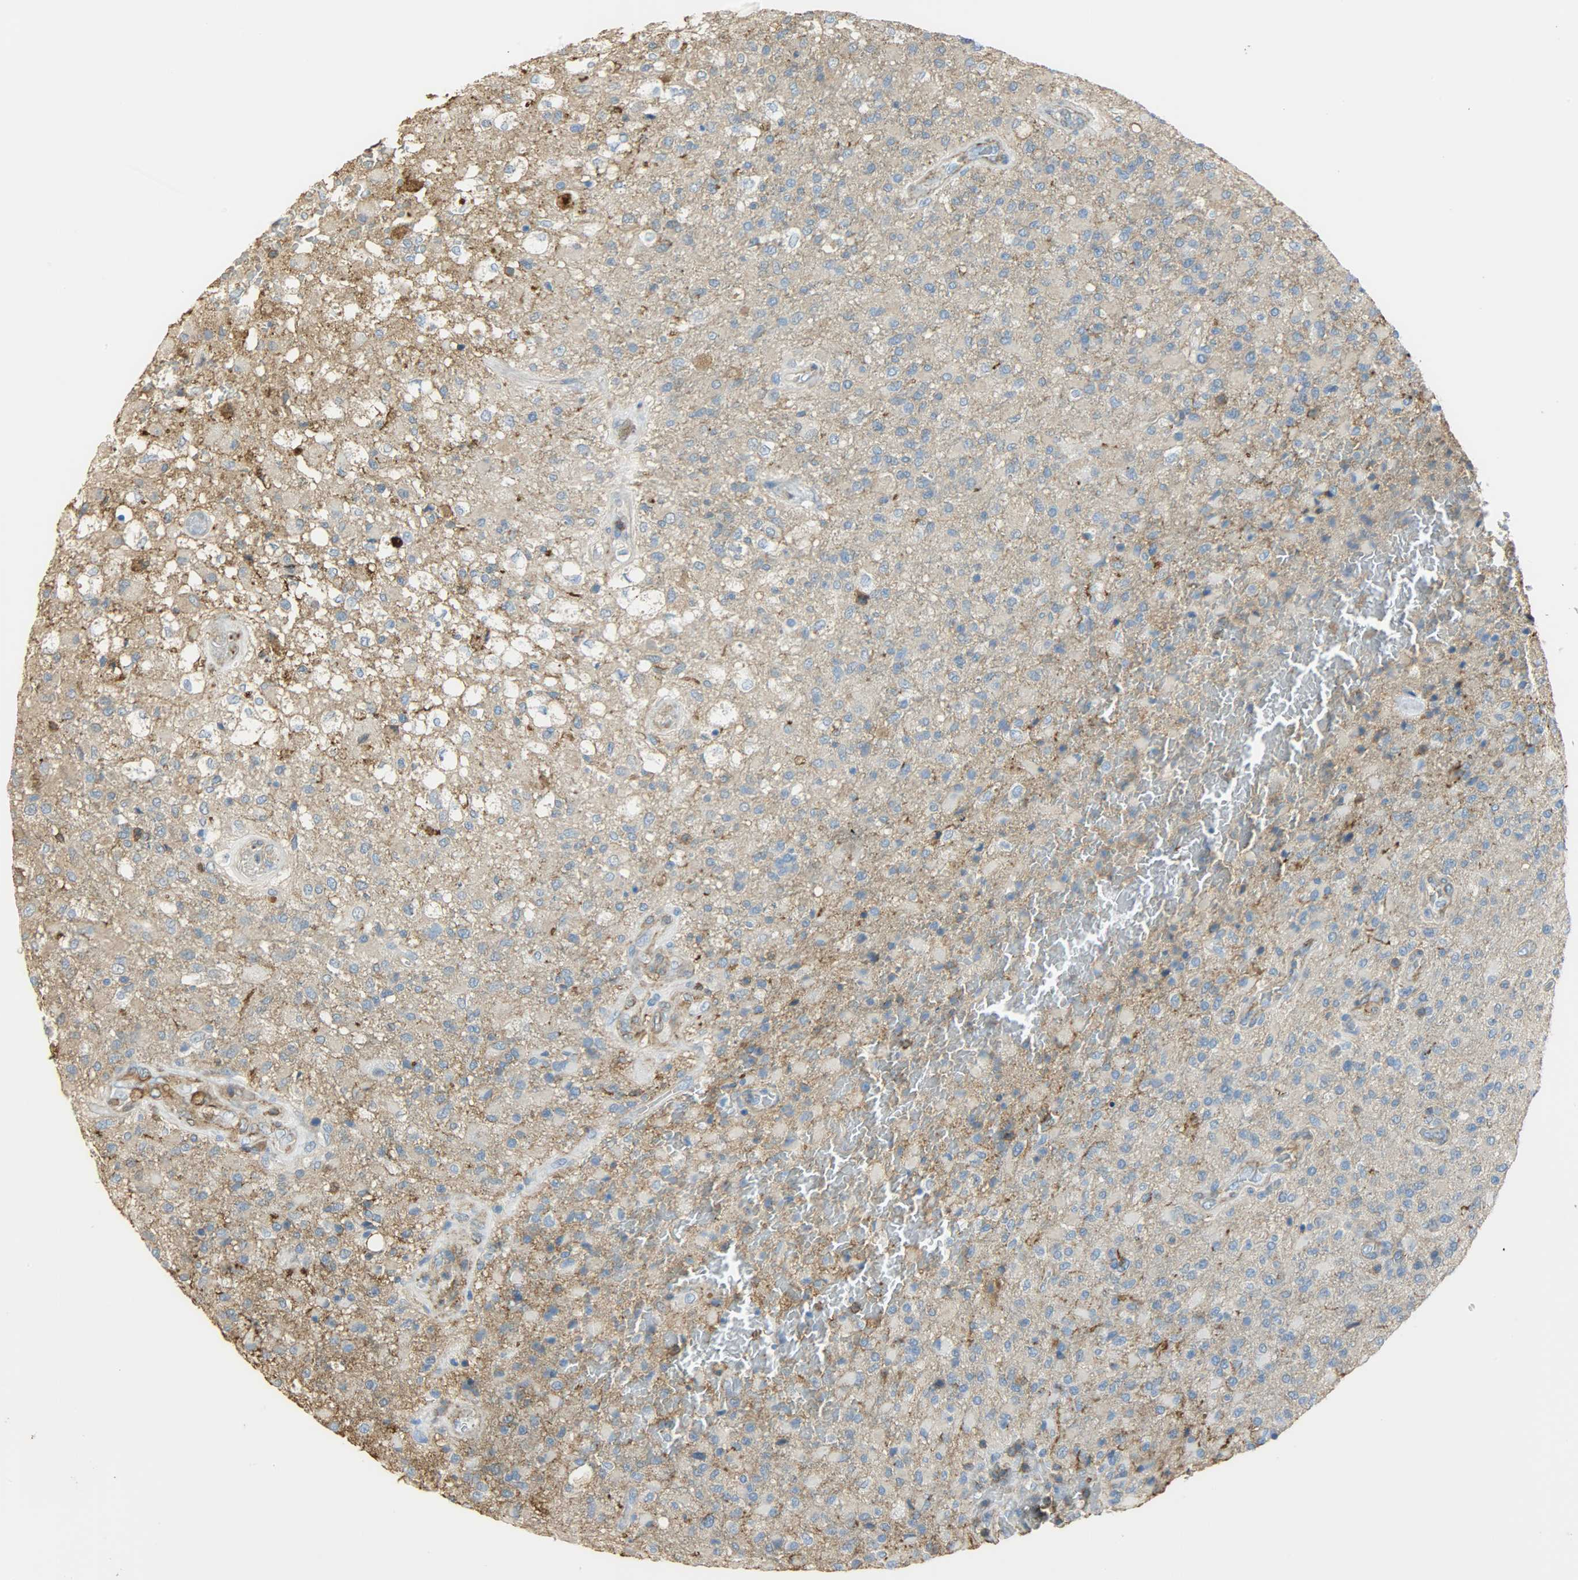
{"staining": {"intensity": "moderate", "quantity": "<25%", "location": "cytoplasmic/membranous"}, "tissue": "glioma", "cell_type": "Tumor cells", "image_type": "cancer", "snomed": [{"axis": "morphology", "description": "Glioma, malignant, High grade"}, {"axis": "topography", "description": "Brain"}], "caption": "Glioma was stained to show a protein in brown. There is low levels of moderate cytoplasmic/membranous staining in approximately <25% of tumor cells.", "gene": "ANXA6", "patient": {"sex": "male", "age": 71}}